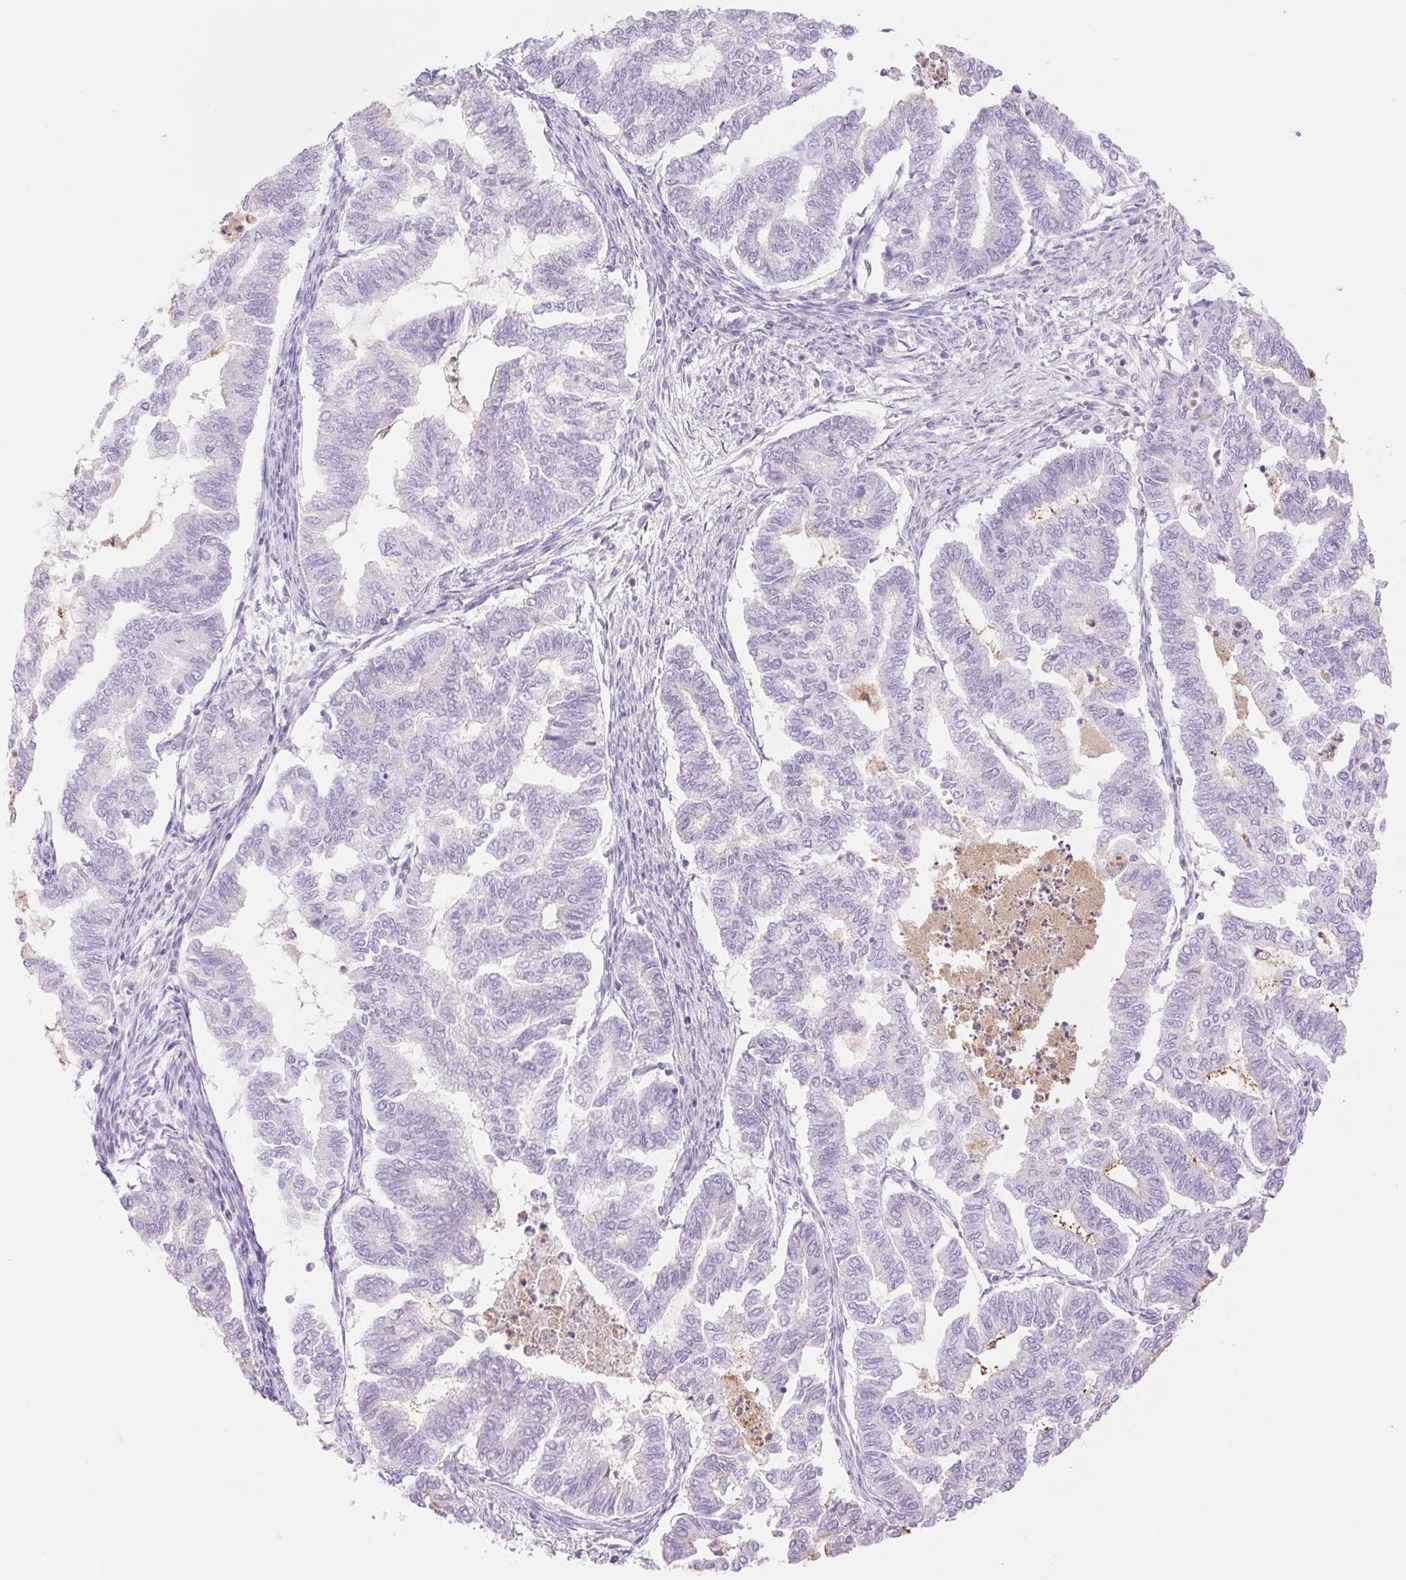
{"staining": {"intensity": "negative", "quantity": "none", "location": "none"}, "tissue": "endometrial cancer", "cell_type": "Tumor cells", "image_type": "cancer", "snomed": [{"axis": "morphology", "description": "Adenocarcinoma, NOS"}, {"axis": "topography", "description": "Endometrium"}], "caption": "Endometrial adenocarcinoma was stained to show a protein in brown. There is no significant positivity in tumor cells.", "gene": "TBX15", "patient": {"sex": "female", "age": 79}}